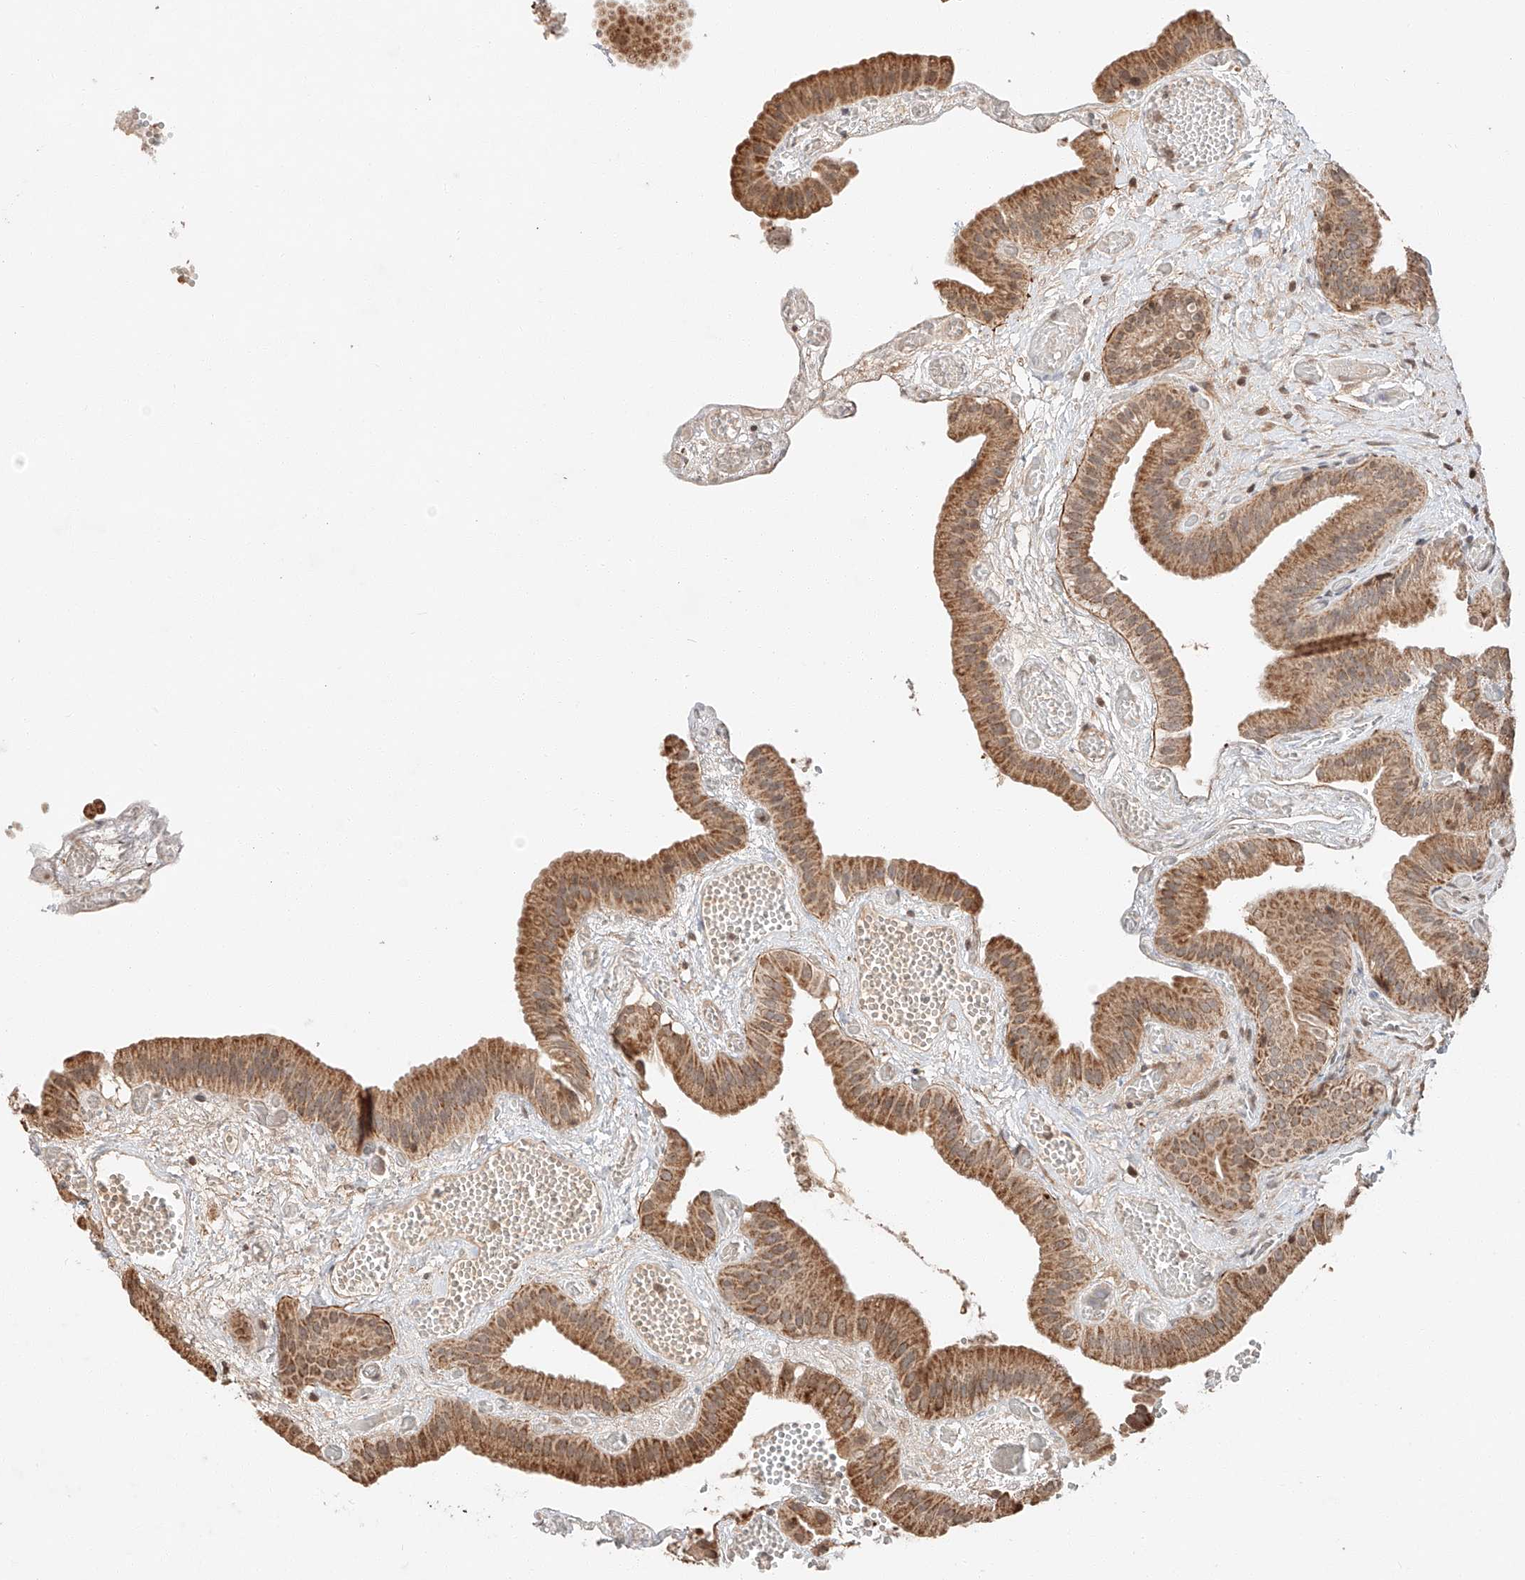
{"staining": {"intensity": "moderate", "quantity": ">75%", "location": "cytoplasmic/membranous"}, "tissue": "gallbladder", "cell_type": "Glandular cells", "image_type": "normal", "snomed": [{"axis": "morphology", "description": "Normal tissue, NOS"}, {"axis": "topography", "description": "Gallbladder"}], "caption": "Protein staining of normal gallbladder shows moderate cytoplasmic/membranous staining in about >75% of glandular cells. (DAB = brown stain, brightfield microscopy at high magnification).", "gene": "ARHGAP33", "patient": {"sex": "female", "age": 64}}